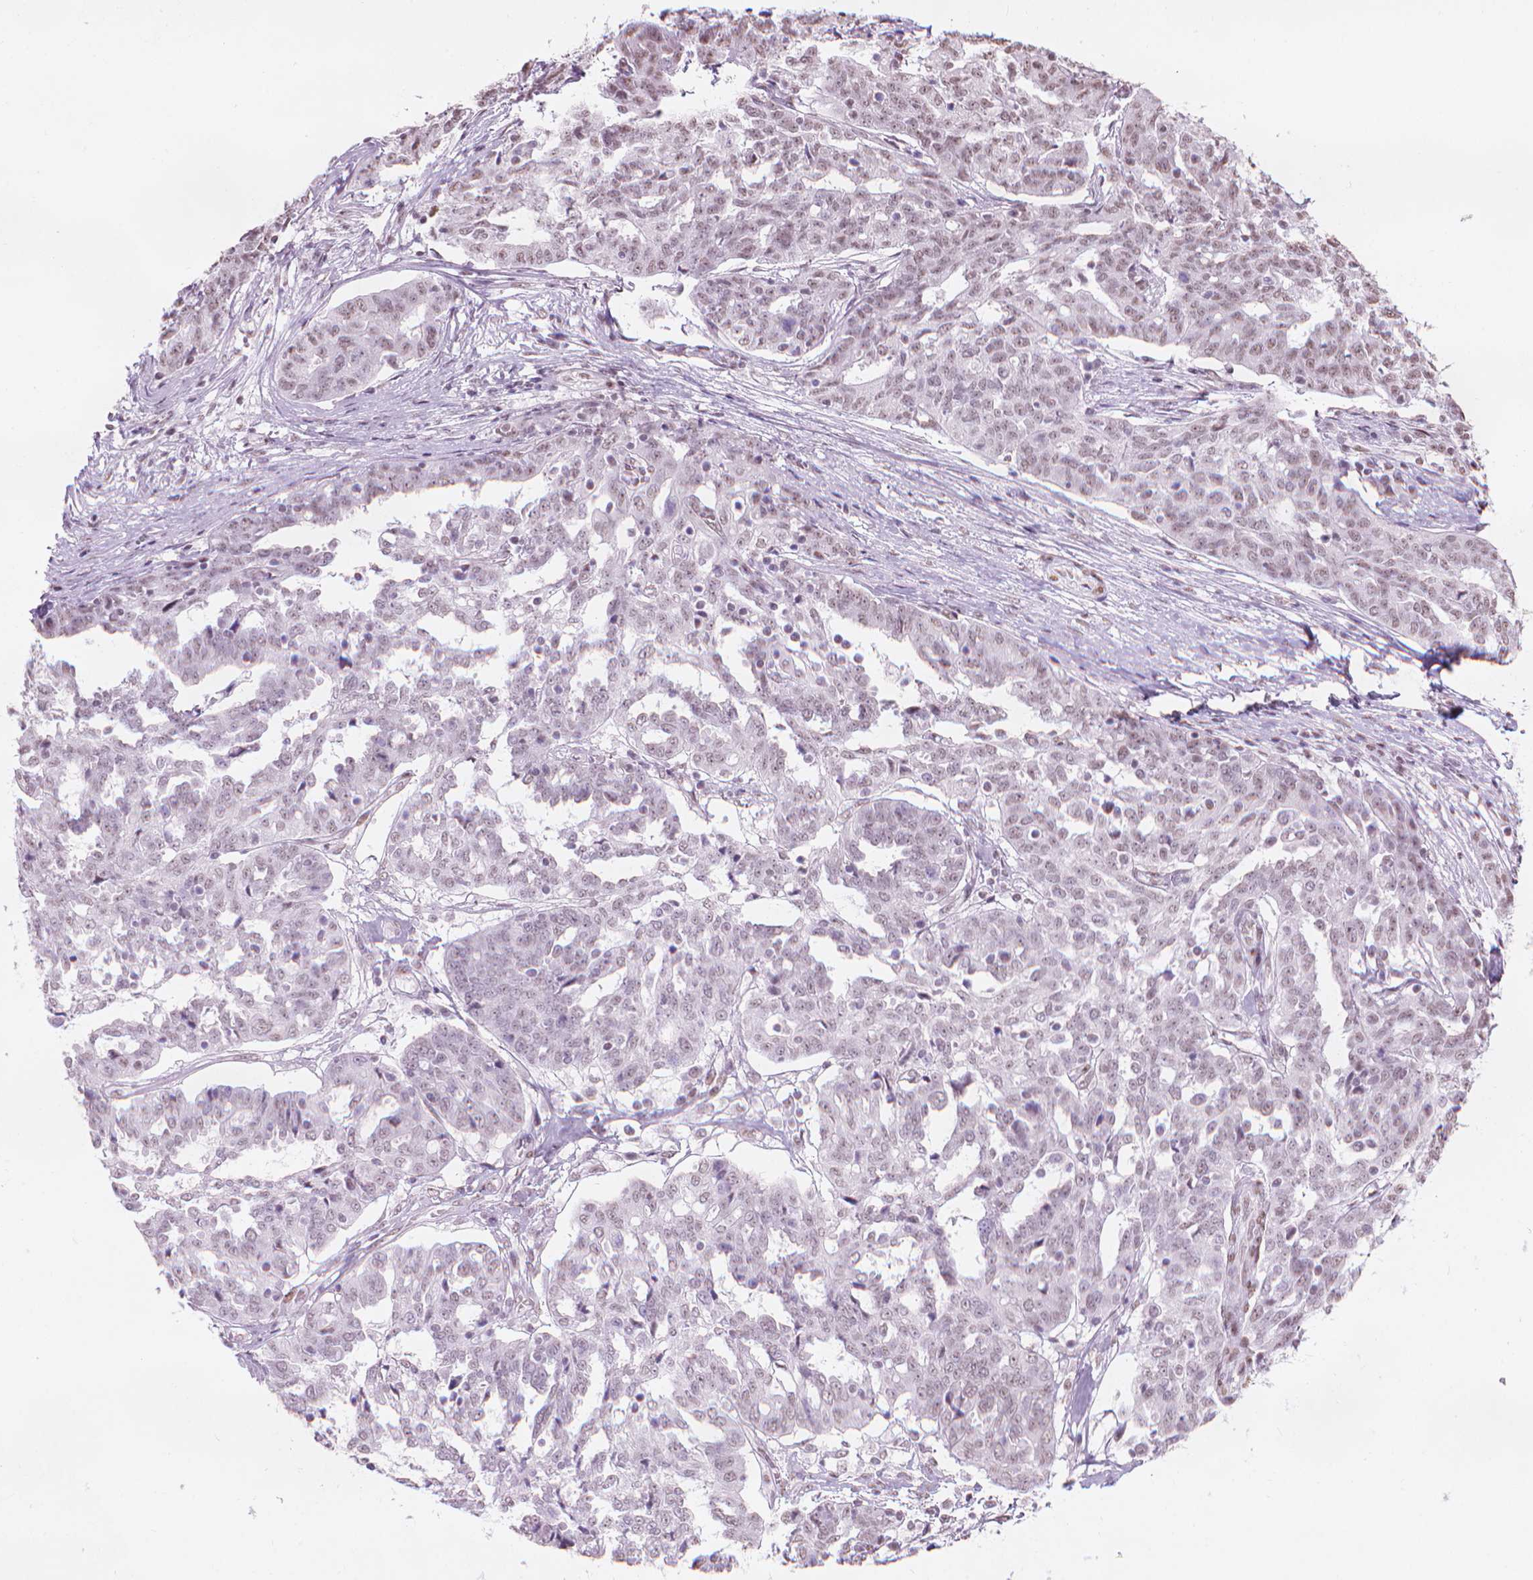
{"staining": {"intensity": "weak", "quantity": "25%-75%", "location": "nuclear"}, "tissue": "ovarian cancer", "cell_type": "Tumor cells", "image_type": "cancer", "snomed": [{"axis": "morphology", "description": "Cystadenocarcinoma, serous, NOS"}, {"axis": "topography", "description": "Ovary"}], "caption": "Protein staining of ovarian serous cystadenocarcinoma tissue shows weak nuclear positivity in approximately 25%-75% of tumor cells.", "gene": "PIAS2", "patient": {"sex": "female", "age": 67}}